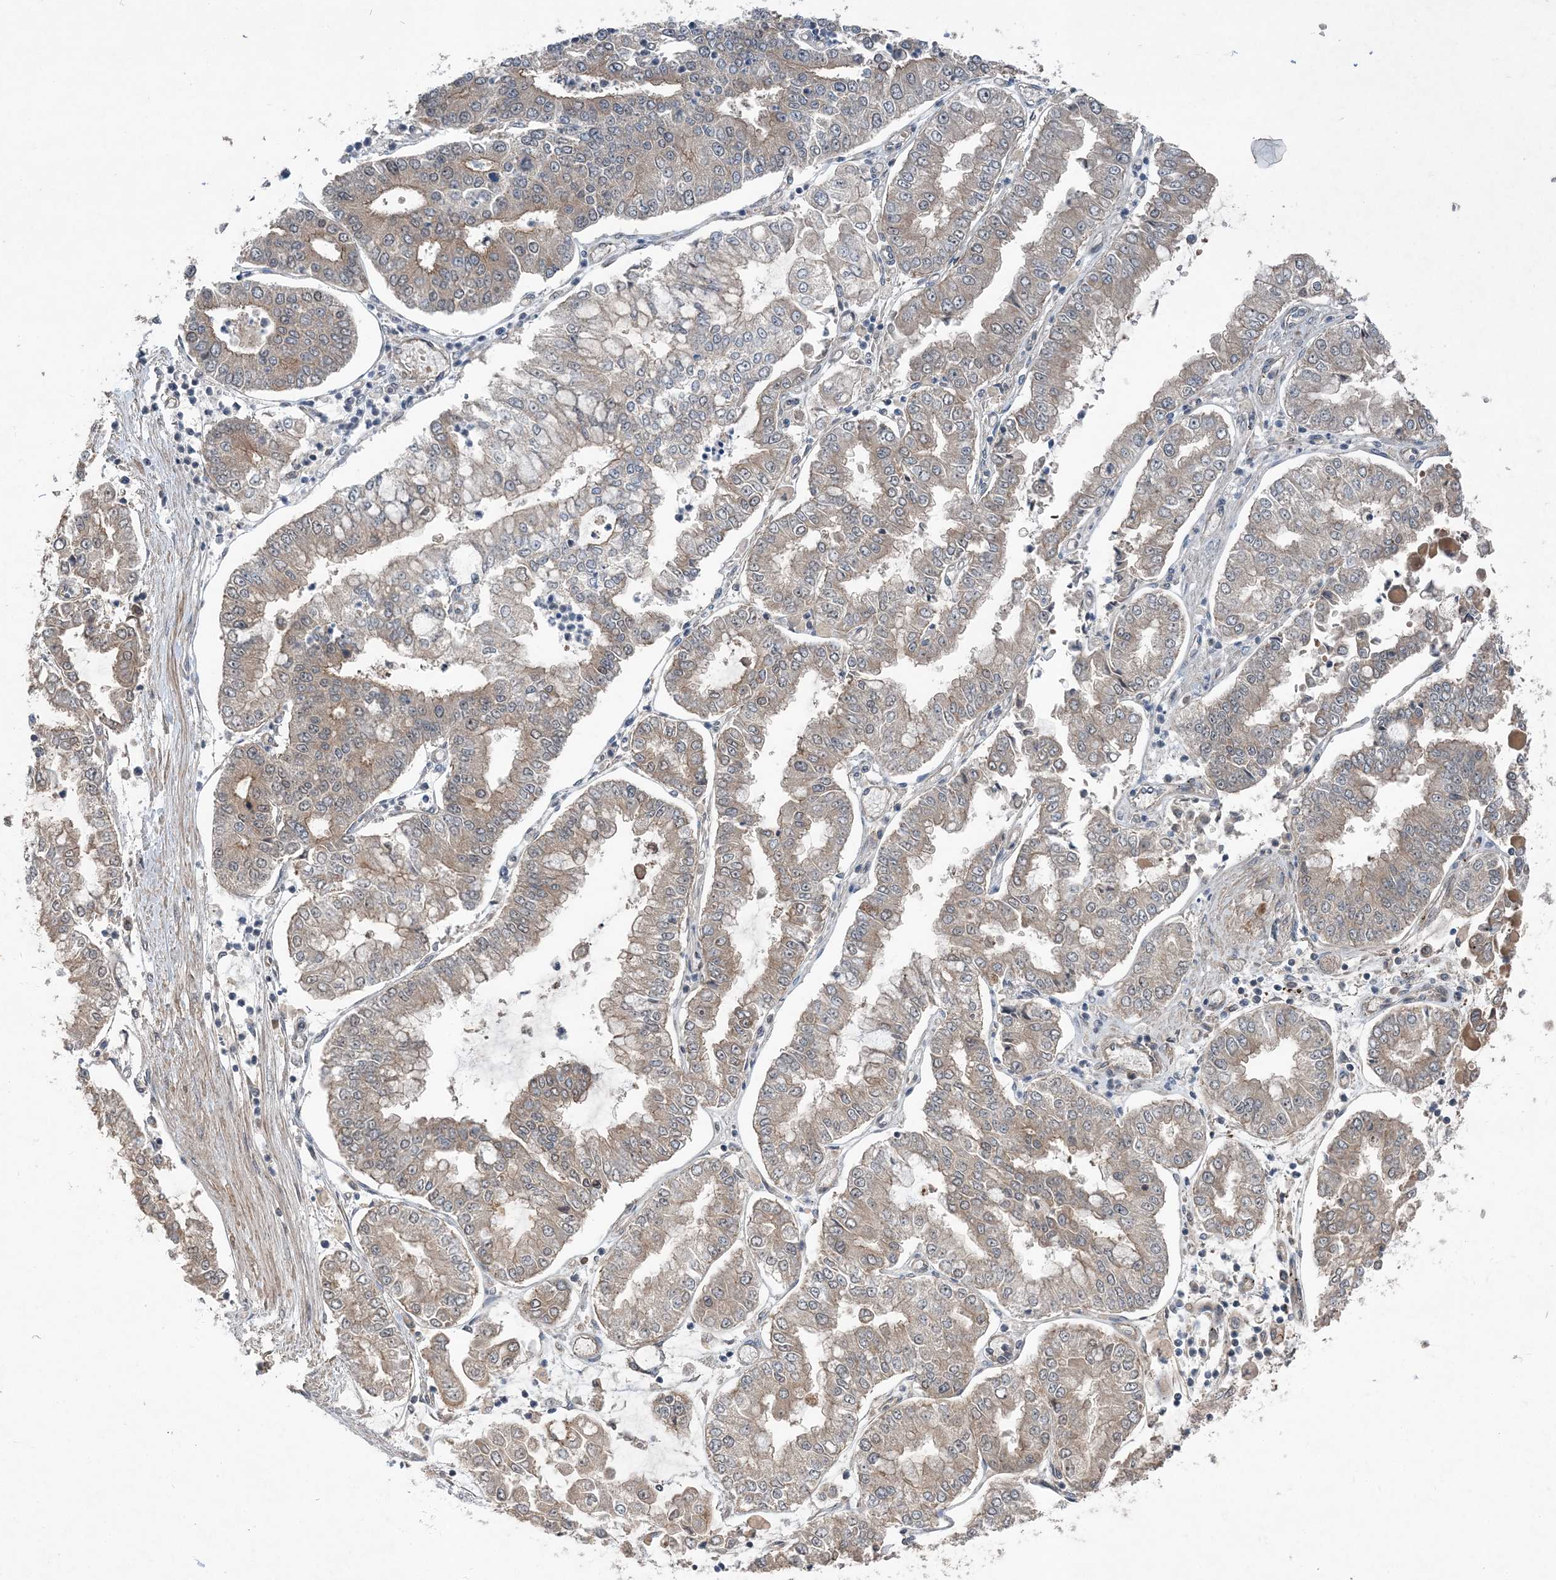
{"staining": {"intensity": "weak", "quantity": ">75%", "location": "cytoplasmic/membranous"}, "tissue": "stomach cancer", "cell_type": "Tumor cells", "image_type": "cancer", "snomed": [{"axis": "morphology", "description": "Adenocarcinoma, NOS"}, {"axis": "topography", "description": "Stomach"}], "caption": "Immunohistochemistry (IHC) photomicrograph of stomach cancer stained for a protein (brown), which shows low levels of weak cytoplasmic/membranous expression in approximately >75% of tumor cells.", "gene": "QTRT2", "patient": {"sex": "male", "age": 76}}